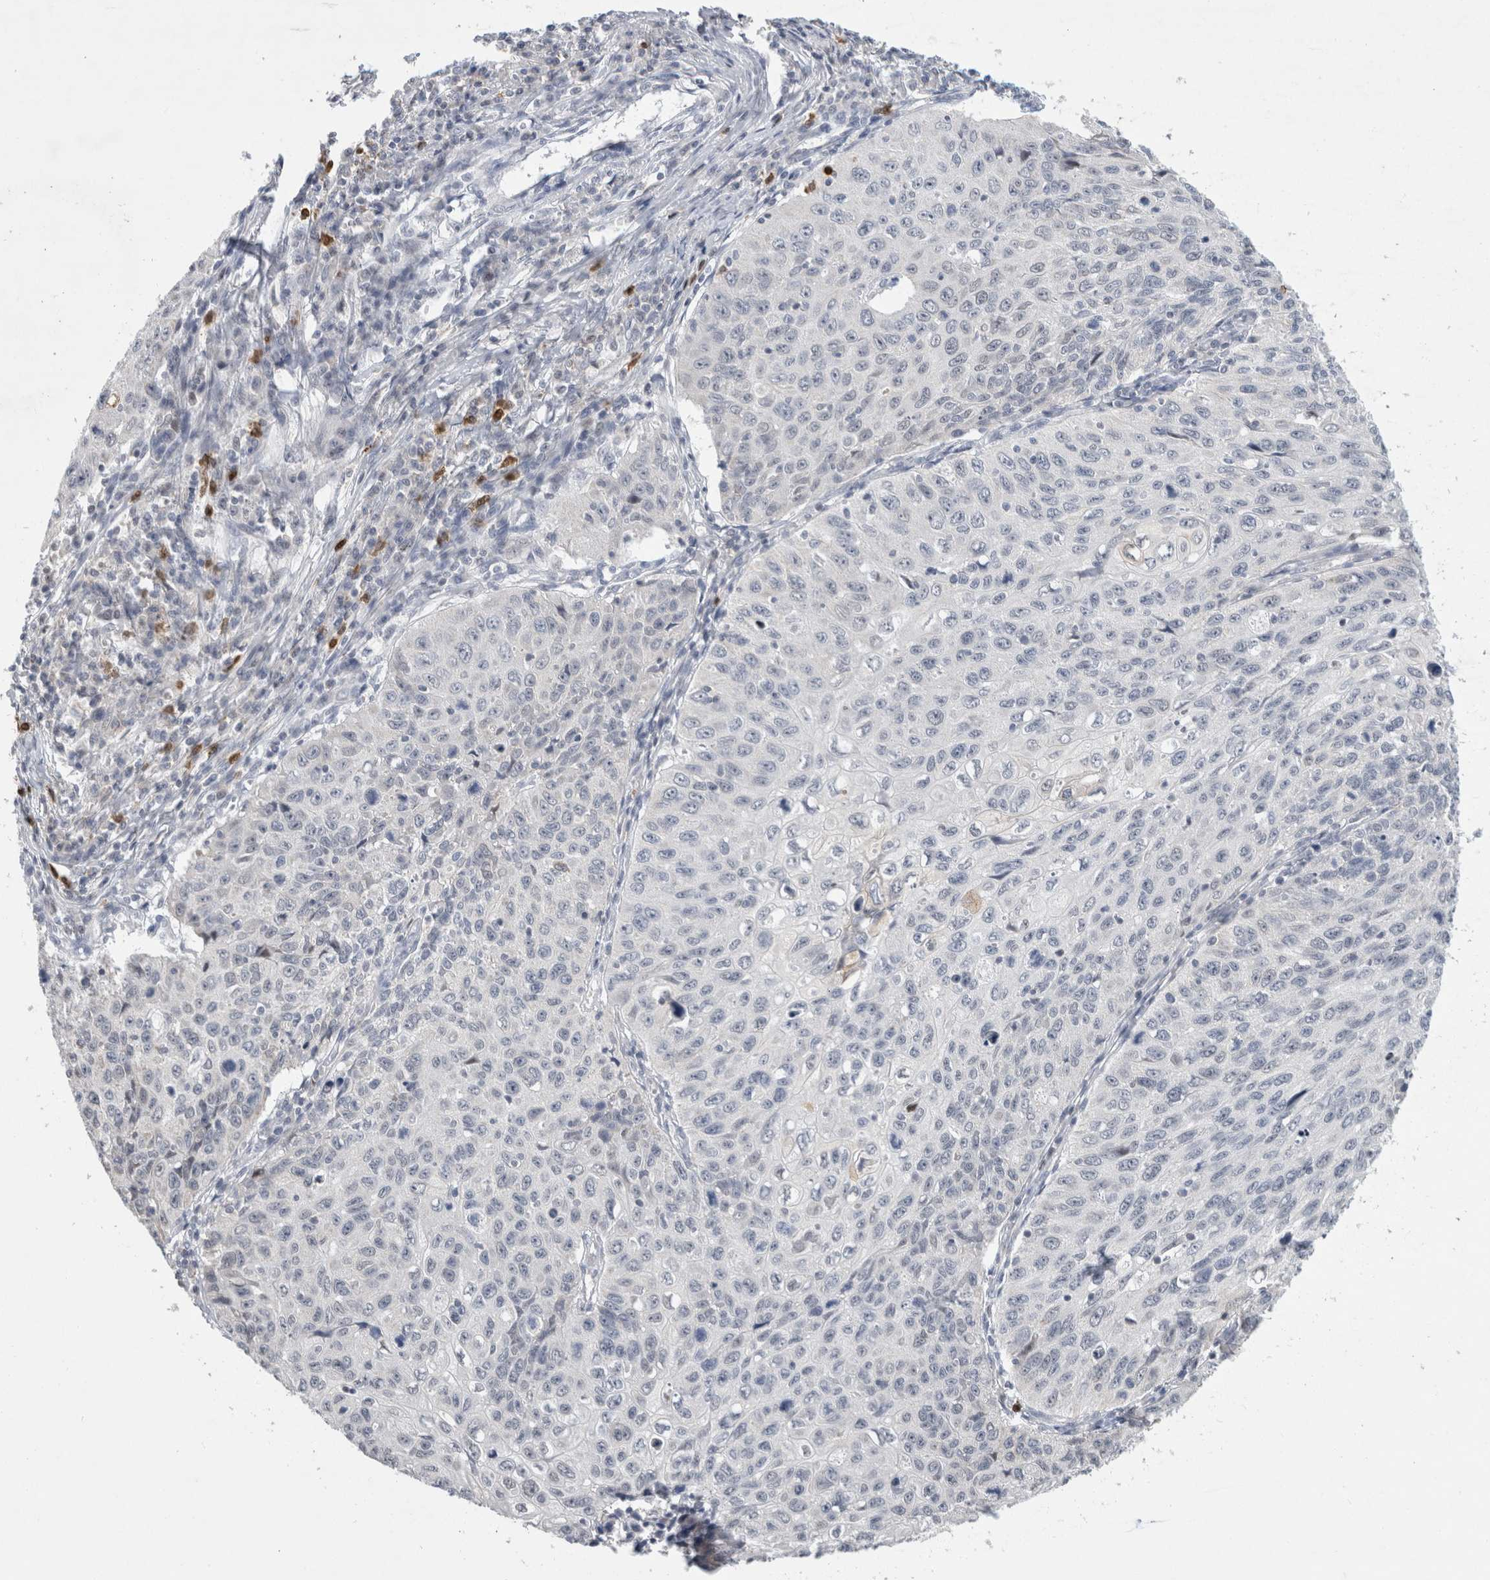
{"staining": {"intensity": "negative", "quantity": "none", "location": "none"}, "tissue": "cervical cancer", "cell_type": "Tumor cells", "image_type": "cancer", "snomed": [{"axis": "morphology", "description": "Squamous cell carcinoma, NOS"}, {"axis": "topography", "description": "Cervix"}], "caption": "Immunohistochemistry (IHC) image of neoplastic tissue: squamous cell carcinoma (cervical) stained with DAB (3,3'-diaminobenzidine) shows no significant protein positivity in tumor cells.", "gene": "AGMAT", "patient": {"sex": "female", "age": 53}}